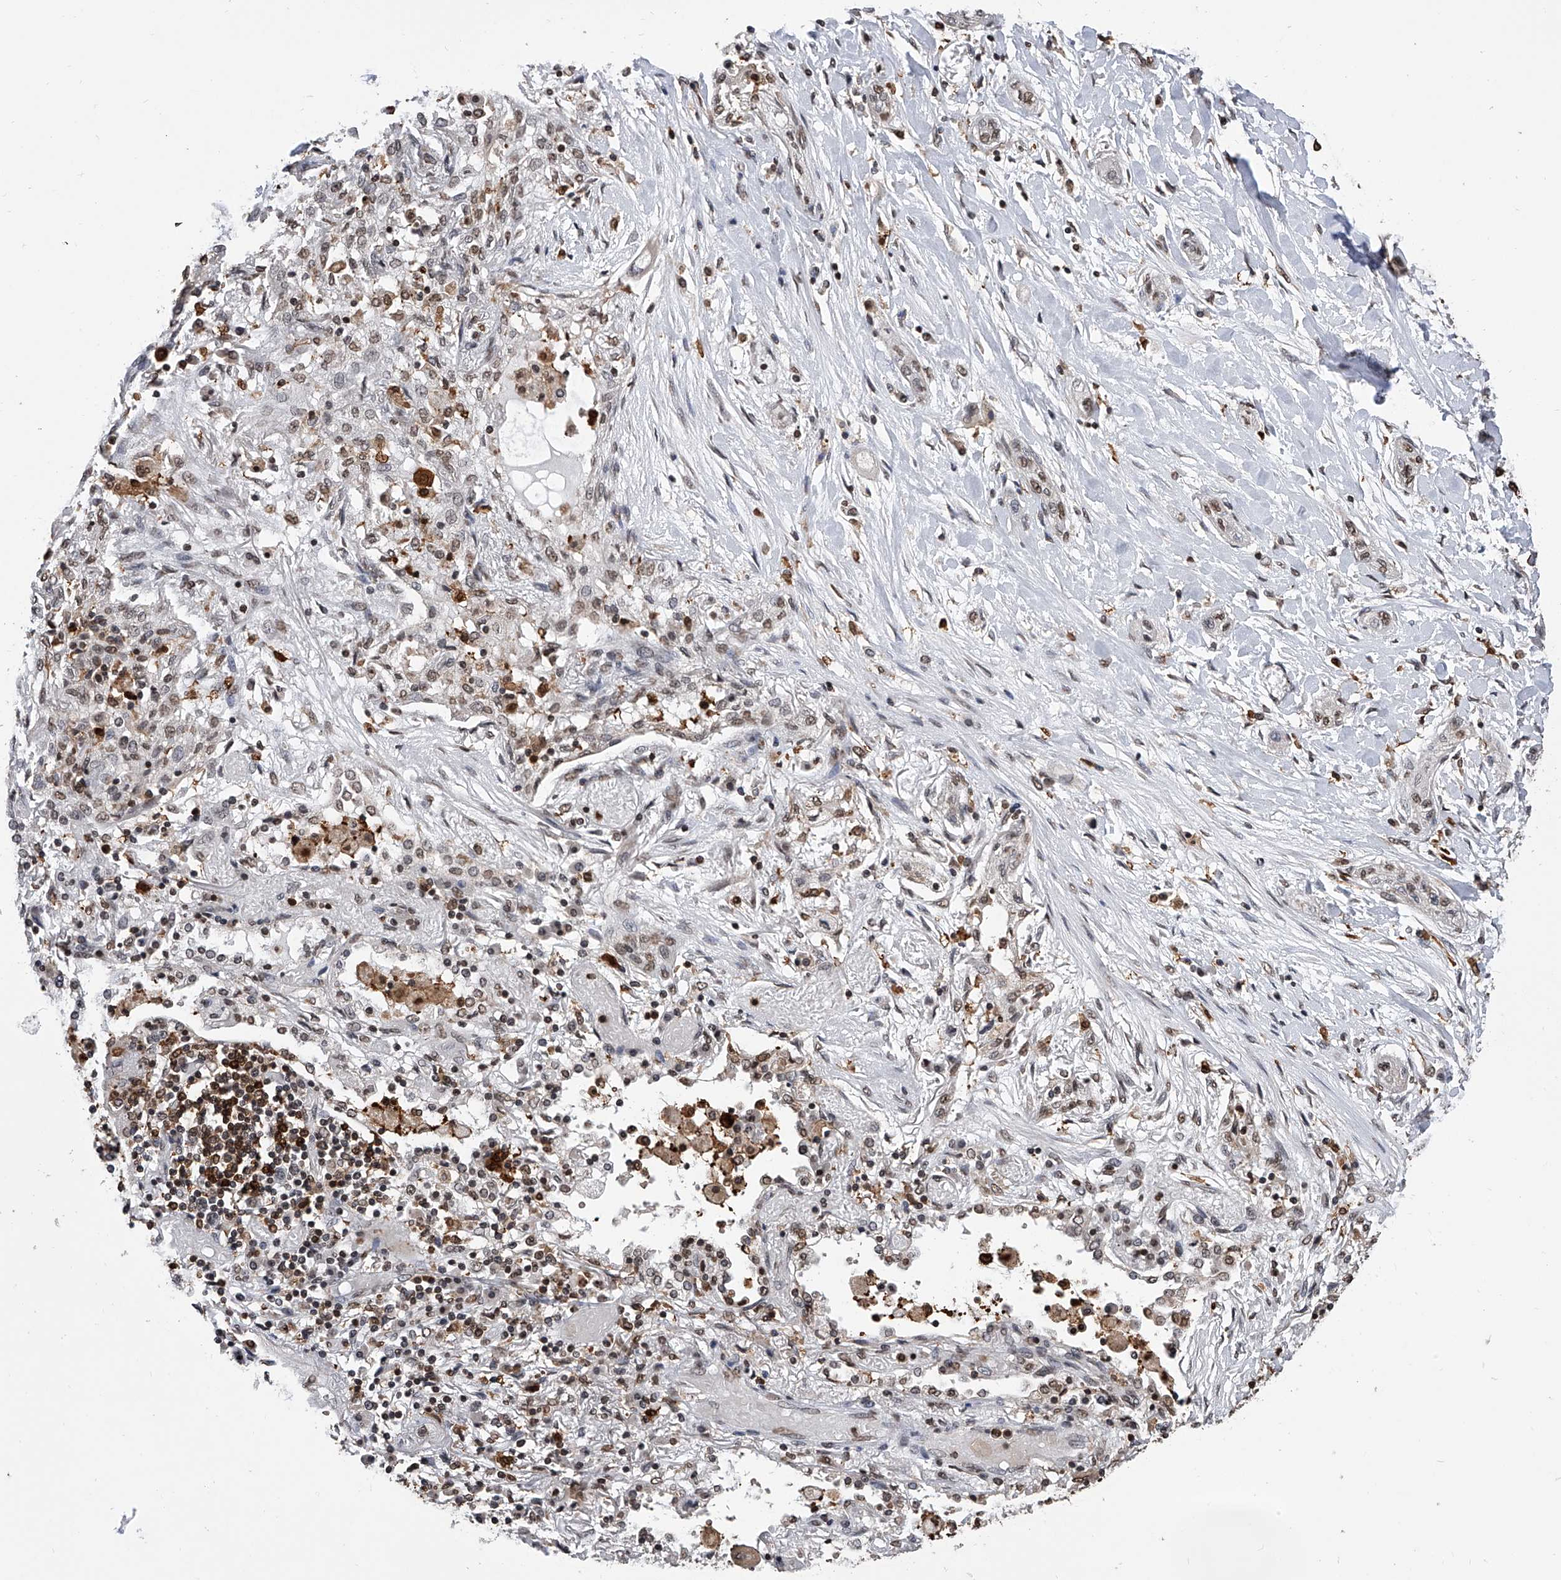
{"staining": {"intensity": "weak", "quantity": "<25%", "location": "nuclear"}, "tissue": "lung cancer", "cell_type": "Tumor cells", "image_type": "cancer", "snomed": [{"axis": "morphology", "description": "Squamous cell carcinoma, NOS"}, {"axis": "topography", "description": "Lung"}], "caption": "This is an immunohistochemistry micrograph of human lung cancer. There is no staining in tumor cells.", "gene": "CFAP410", "patient": {"sex": "female", "age": 47}}